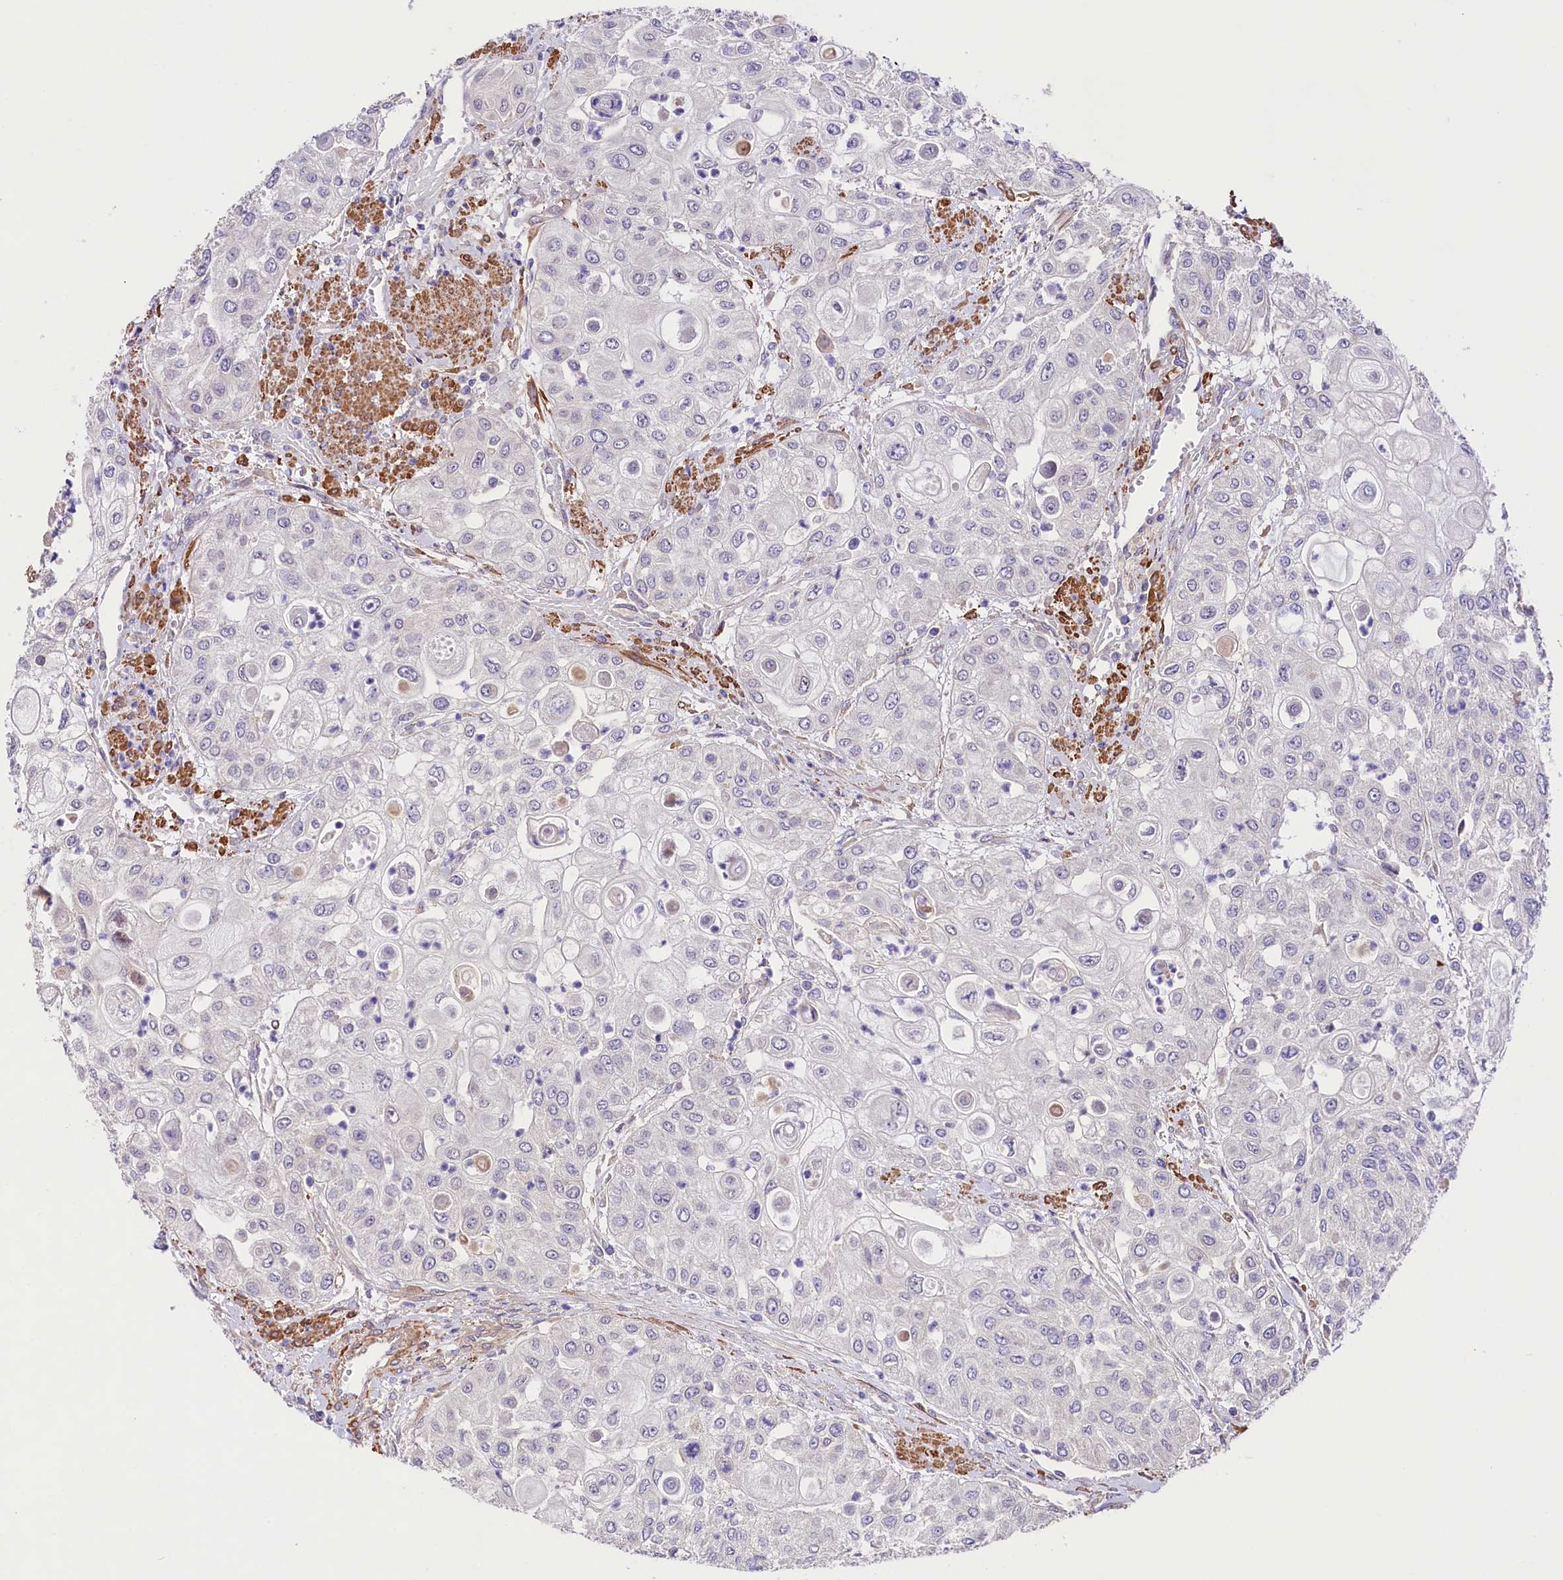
{"staining": {"intensity": "negative", "quantity": "none", "location": "none"}, "tissue": "urothelial cancer", "cell_type": "Tumor cells", "image_type": "cancer", "snomed": [{"axis": "morphology", "description": "Urothelial carcinoma, High grade"}, {"axis": "topography", "description": "Urinary bladder"}], "caption": "IHC of human urothelial cancer reveals no positivity in tumor cells. The staining was performed using DAB (3,3'-diaminobenzidine) to visualize the protein expression in brown, while the nuclei were stained in blue with hematoxylin (Magnification: 20x).", "gene": "VPS11", "patient": {"sex": "female", "age": 79}}